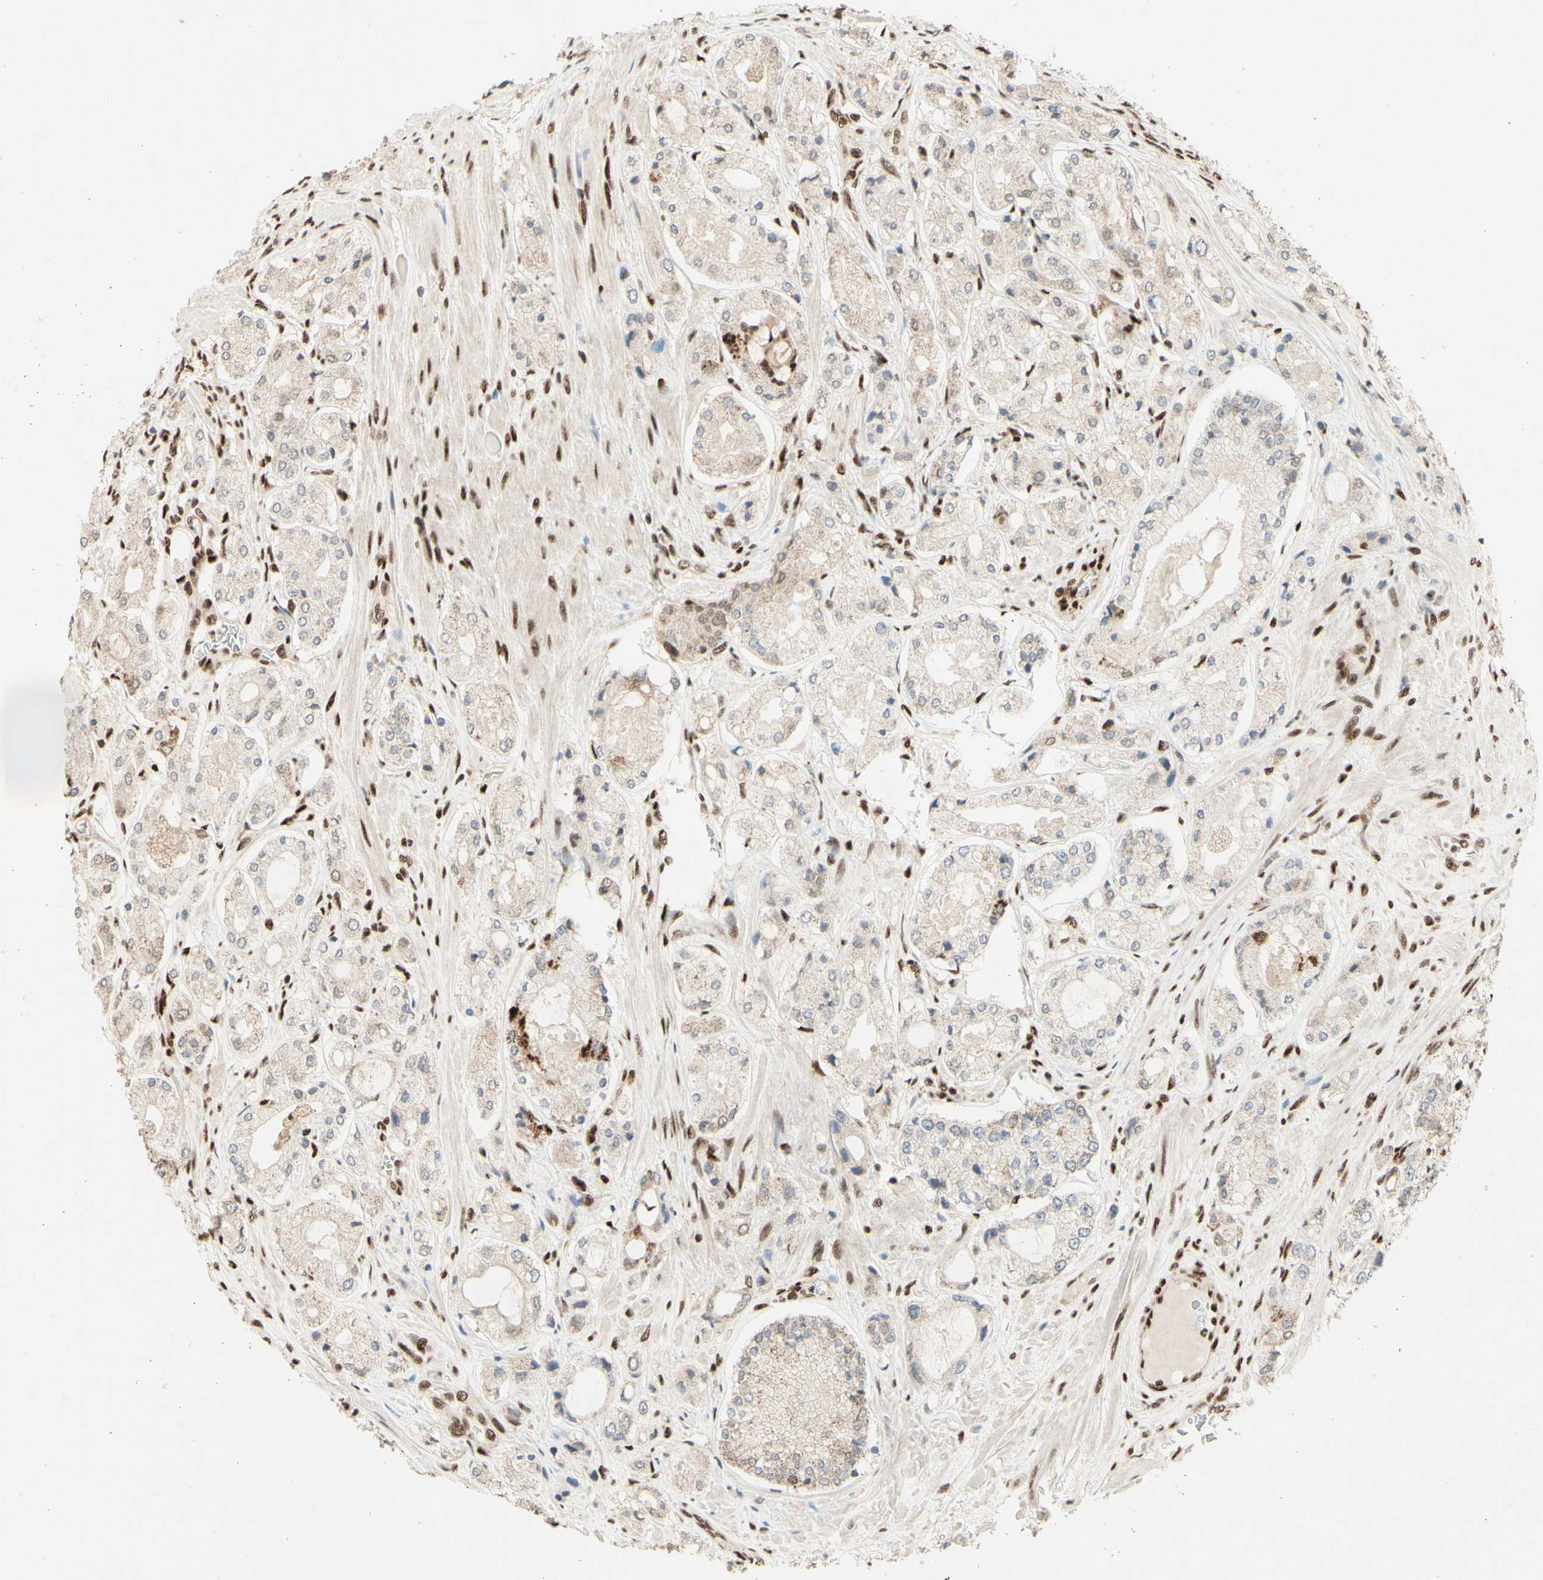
{"staining": {"intensity": "weak", "quantity": ">75%", "location": "cytoplasmic/membranous"}, "tissue": "prostate cancer", "cell_type": "Tumor cells", "image_type": "cancer", "snomed": [{"axis": "morphology", "description": "Adenocarcinoma, High grade"}, {"axis": "topography", "description": "Prostate"}], "caption": "Immunohistochemical staining of high-grade adenocarcinoma (prostate) exhibits weak cytoplasmic/membranous protein expression in approximately >75% of tumor cells. Nuclei are stained in blue.", "gene": "NR3C1", "patient": {"sex": "male", "age": 65}}